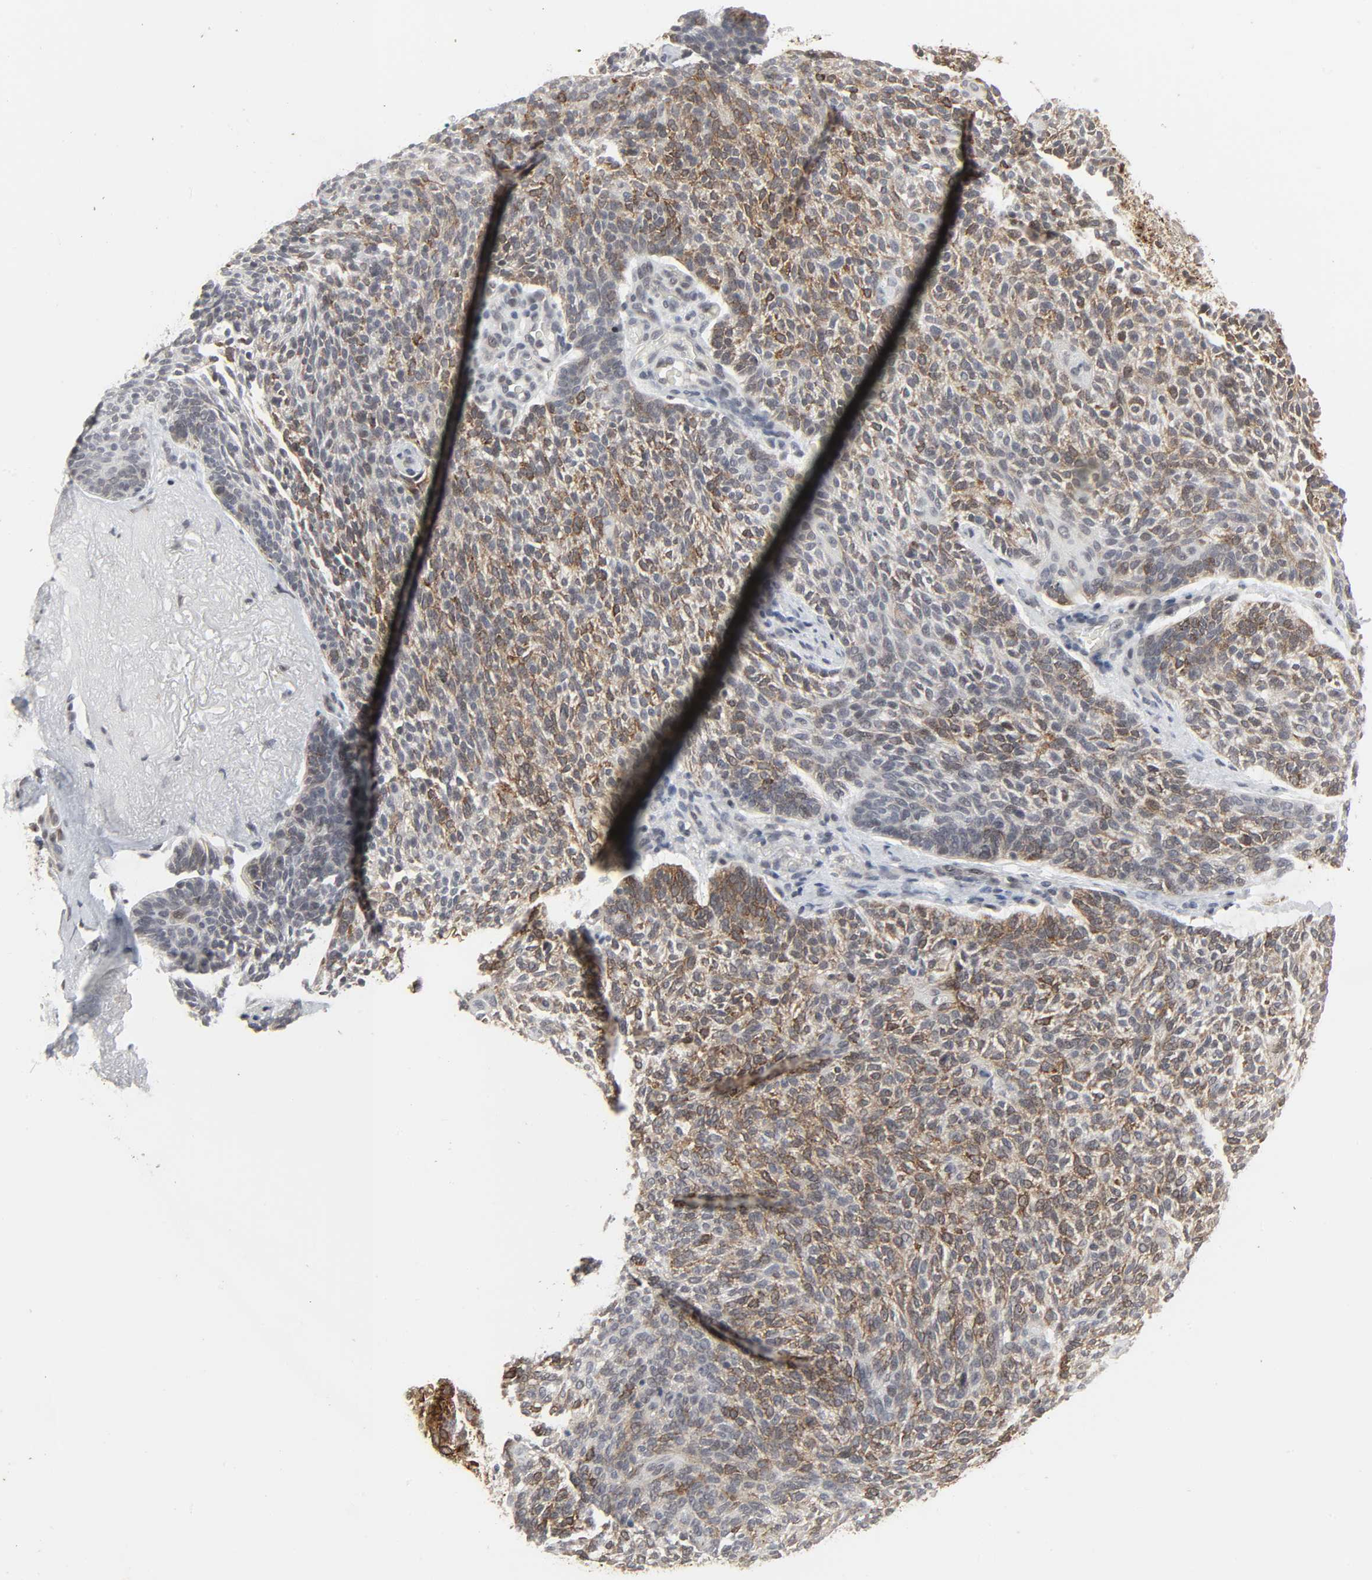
{"staining": {"intensity": "moderate", "quantity": ">75%", "location": "cytoplasmic/membranous"}, "tissue": "skin cancer", "cell_type": "Tumor cells", "image_type": "cancer", "snomed": [{"axis": "morphology", "description": "Normal tissue, NOS"}, {"axis": "morphology", "description": "Basal cell carcinoma"}, {"axis": "topography", "description": "Skin"}], "caption": "Tumor cells show medium levels of moderate cytoplasmic/membranous staining in approximately >75% of cells in human basal cell carcinoma (skin).", "gene": "MUC1", "patient": {"sex": "female", "age": 70}}